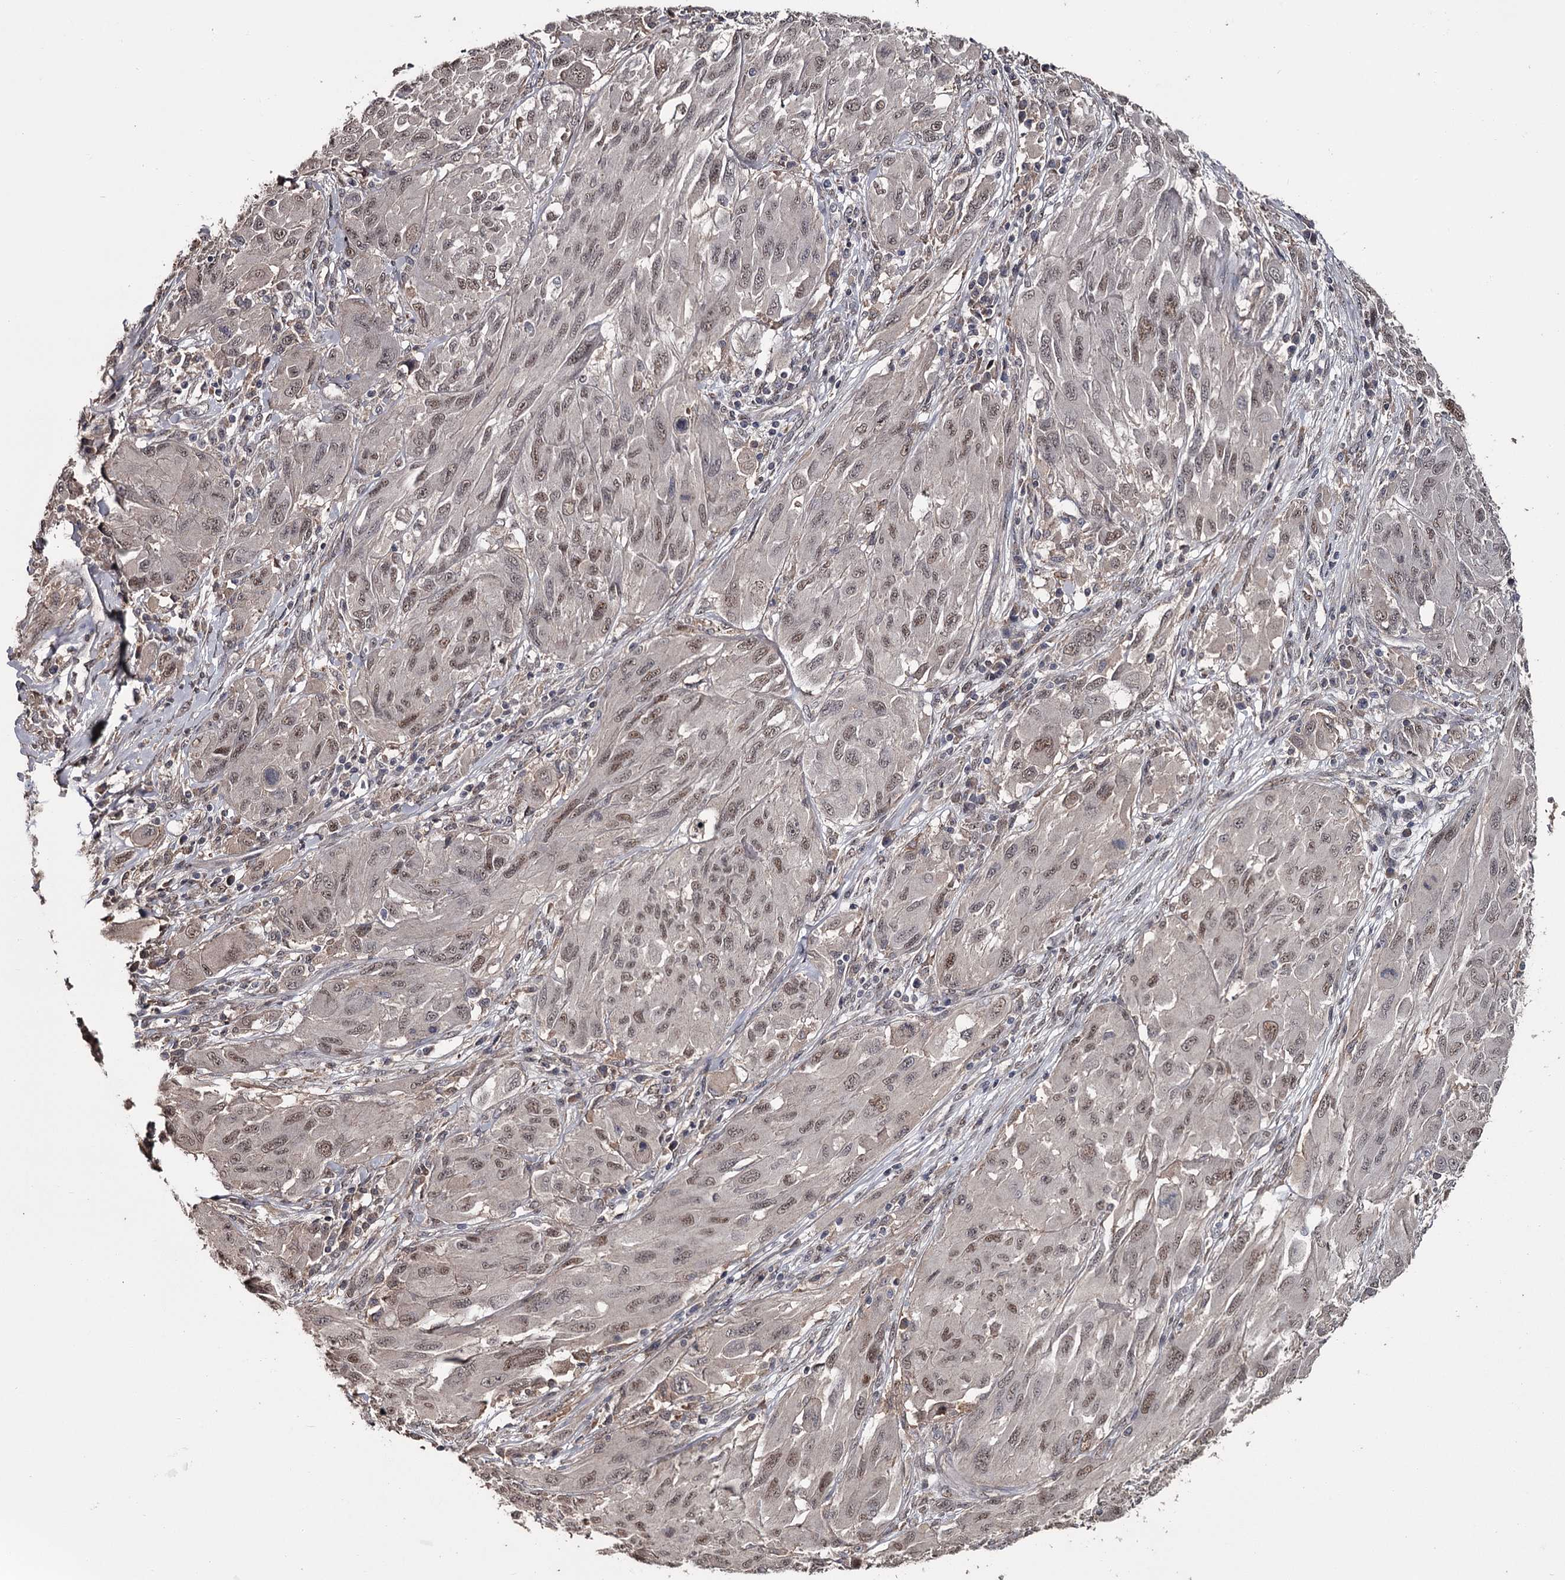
{"staining": {"intensity": "moderate", "quantity": "25%-75%", "location": "nuclear"}, "tissue": "melanoma", "cell_type": "Tumor cells", "image_type": "cancer", "snomed": [{"axis": "morphology", "description": "Malignant melanoma, NOS"}, {"axis": "topography", "description": "Skin"}], "caption": "This image reveals immunohistochemistry (IHC) staining of melanoma, with medium moderate nuclear expression in approximately 25%-75% of tumor cells.", "gene": "PRPF40B", "patient": {"sex": "female", "age": 91}}